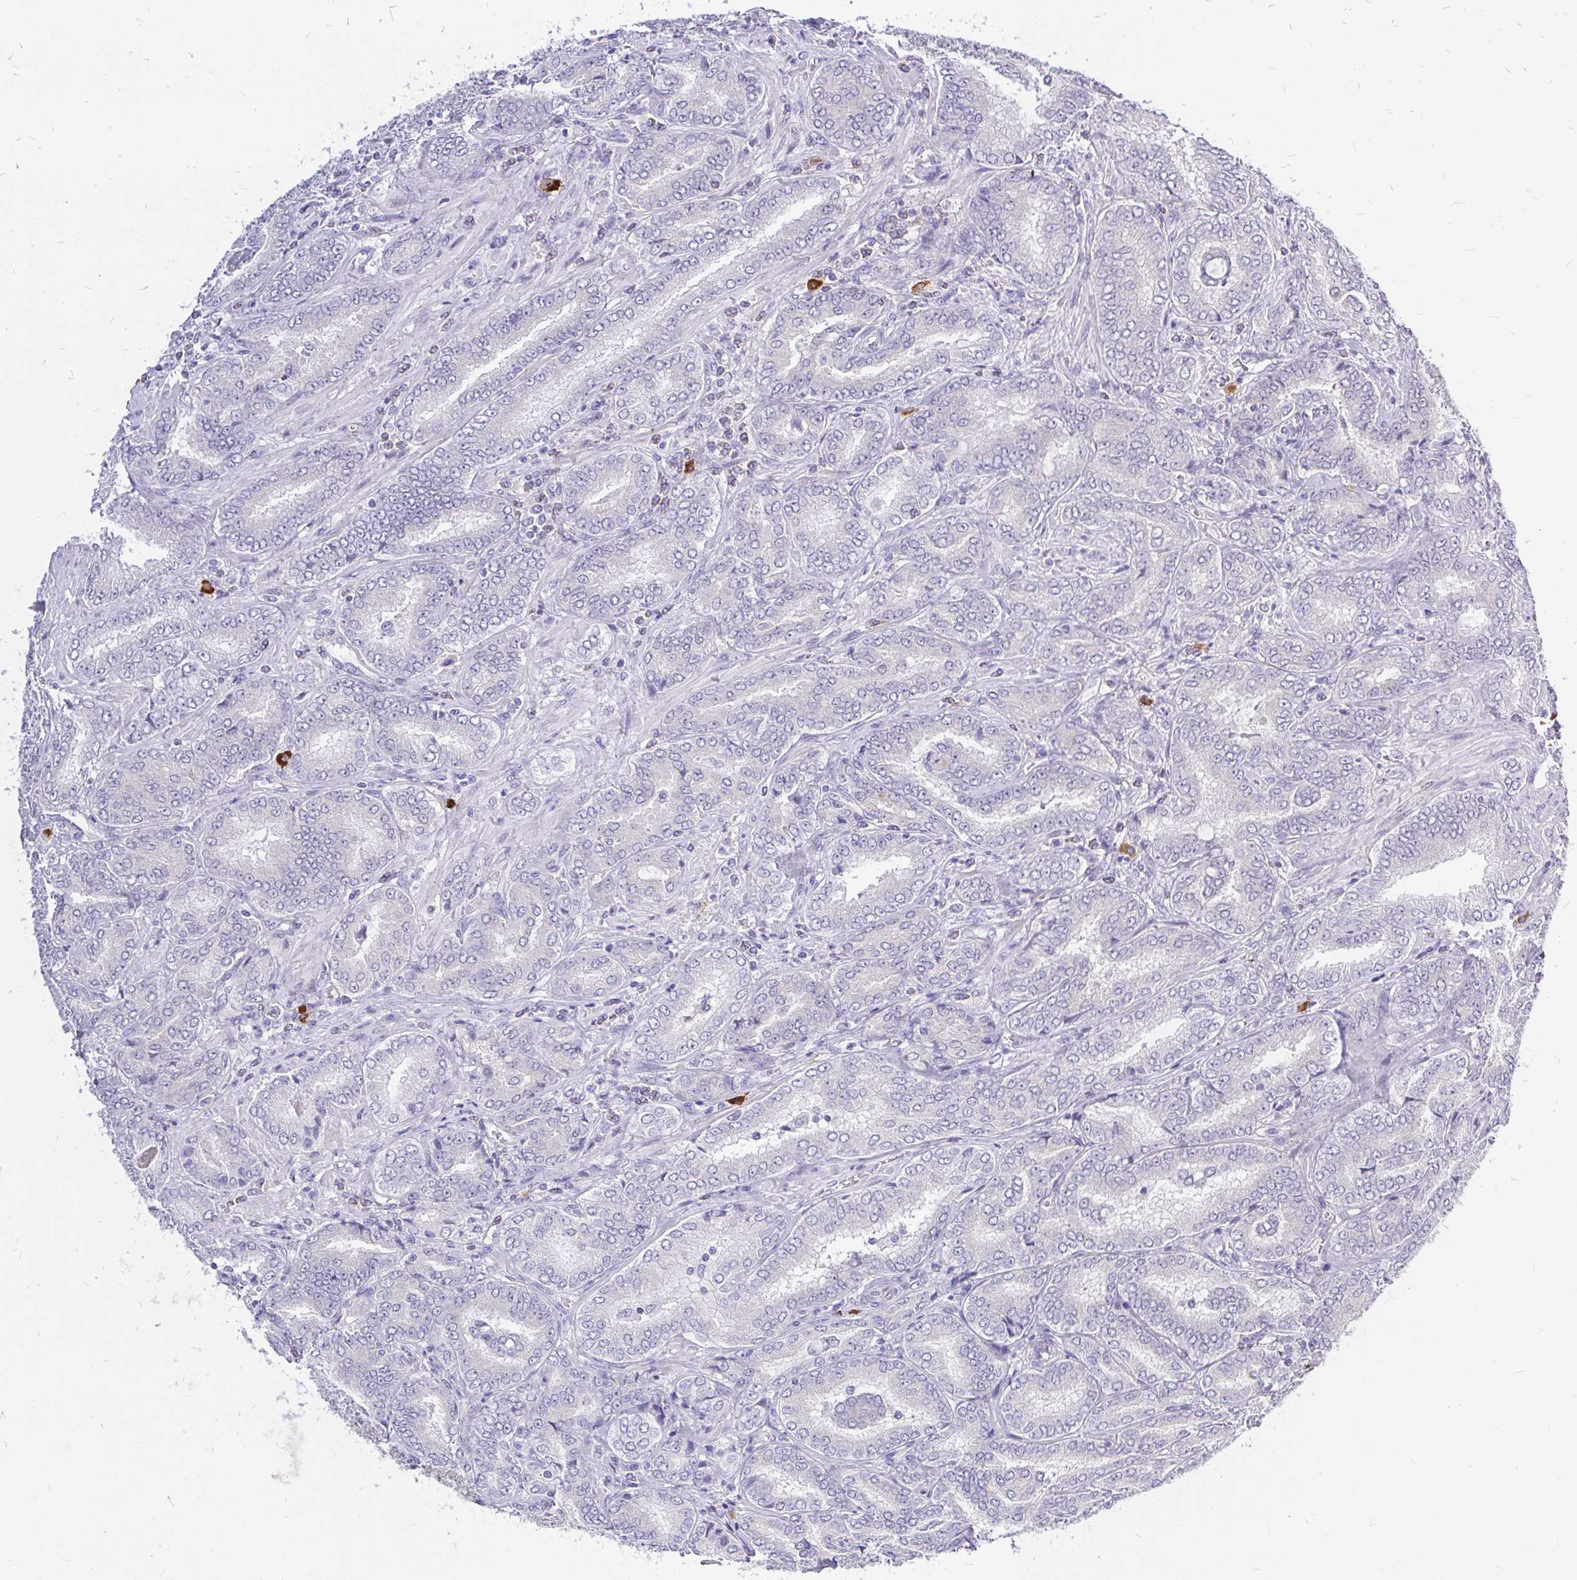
{"staining": {"intensity": "negative", "quantity": "none", "location": "none"}, "tissue": "prostate cancer", "cell_type": "Tumor cells", "image_type": "cancer", "snomed": [{"axis": "morphology", "description": "Adenocarcinoma, High grade"}, {"axis": "topography", "description": "Prostate"}], "caption": "Tumor cells are negative for protein expression in human high-grade adenocarcinoma (prostate). The staining was performed using DAB to visualize the protein expression in brown, while the nuclei were stained in blue with hematoxylin (Magnification: 20x).", "gene": "MAP1LC3A", "patient": {"sex": "male", "age": 72}}